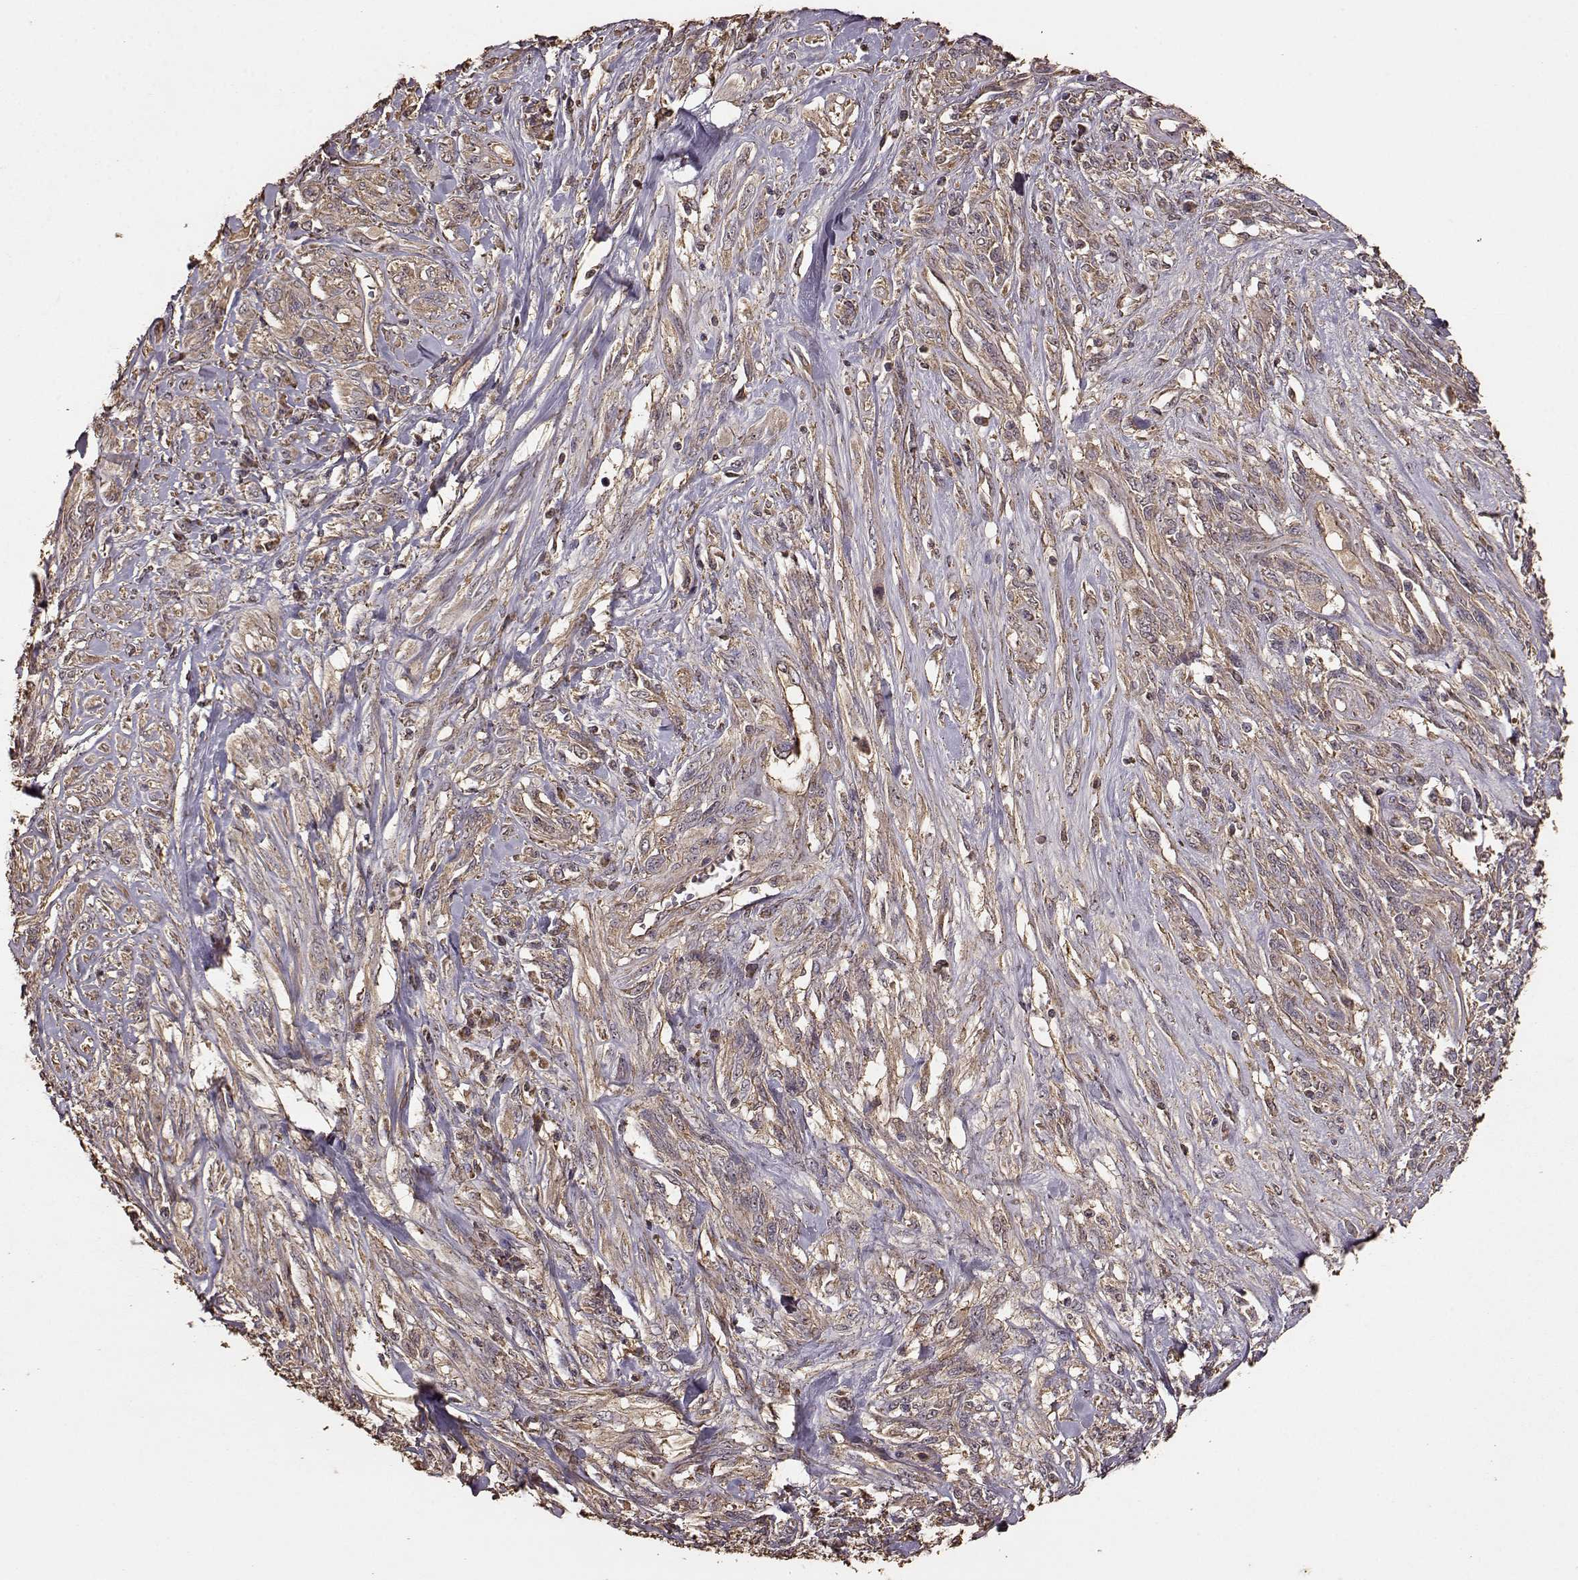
{"staining": {"intensity": "moderate", "quantity": ">75%", "location": "cytoplasmic/membranous"}, "tissue": "melanoma", "cell_type": "Tumor cells", "image_type": "cancer", "snomed": [{"axis": "morphology", "description": "Malignant melanoma, NOS"}, {"axis": "topography", "description": "Skin"}], "caption": "IHC (DAB) staining of melanoma exhibits moderate cytoplasmic/membranous protein positivity in approximately >75% of tumor cells. The staining was performed using DAB (3,3'-diaminobenzidine), with brown indicating positive protein expression. Nuclei are stained blue with hematoxylin.", "gene": "PTGES2", "patient": {"sex": "female", "age": 91}}